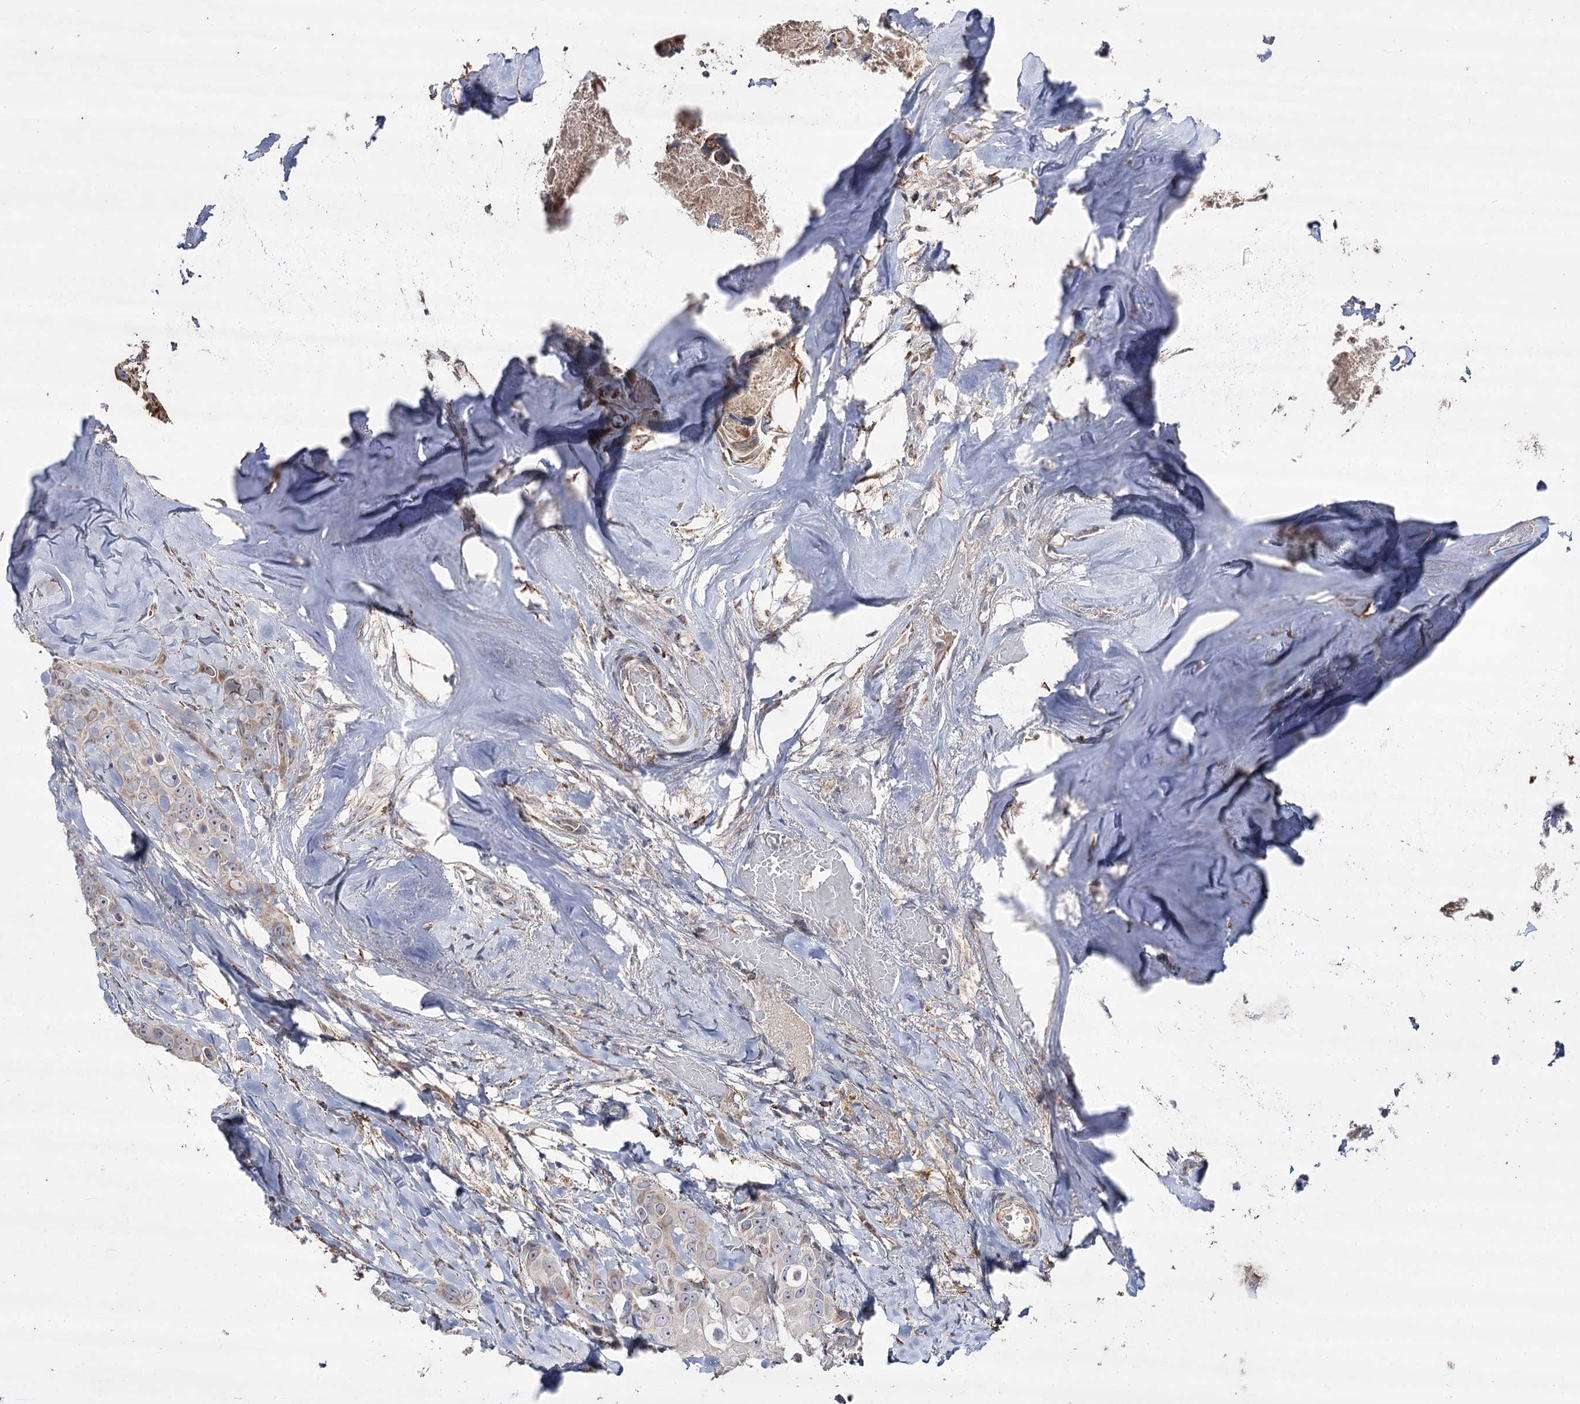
{"staining": {"intensity": "moderate", "quantity": "25%-75%", "location": "cytoplasmic/membranous"}, "tissue": "head and neck cancer", "cell_type": "Tumor cells", "image_type": "cancer", "snomed": [{"axis": "morphology", "description": "Adenocarcinoma, NOS"}, {"axis": "morphology", "description": "Adenocarcinoma, metastatic, NOS"}, {"axis": "topography", "description": "Head-Neck"}], "caption": "Immunohistochemistry (IHC) of human head and neck cancer shows medium levels of moderate cytoplasmic/membranous expression in about 25%-75% of tumor cells.", "gene": "NADK2", "patient": {"sex": "male", "age": 75}}